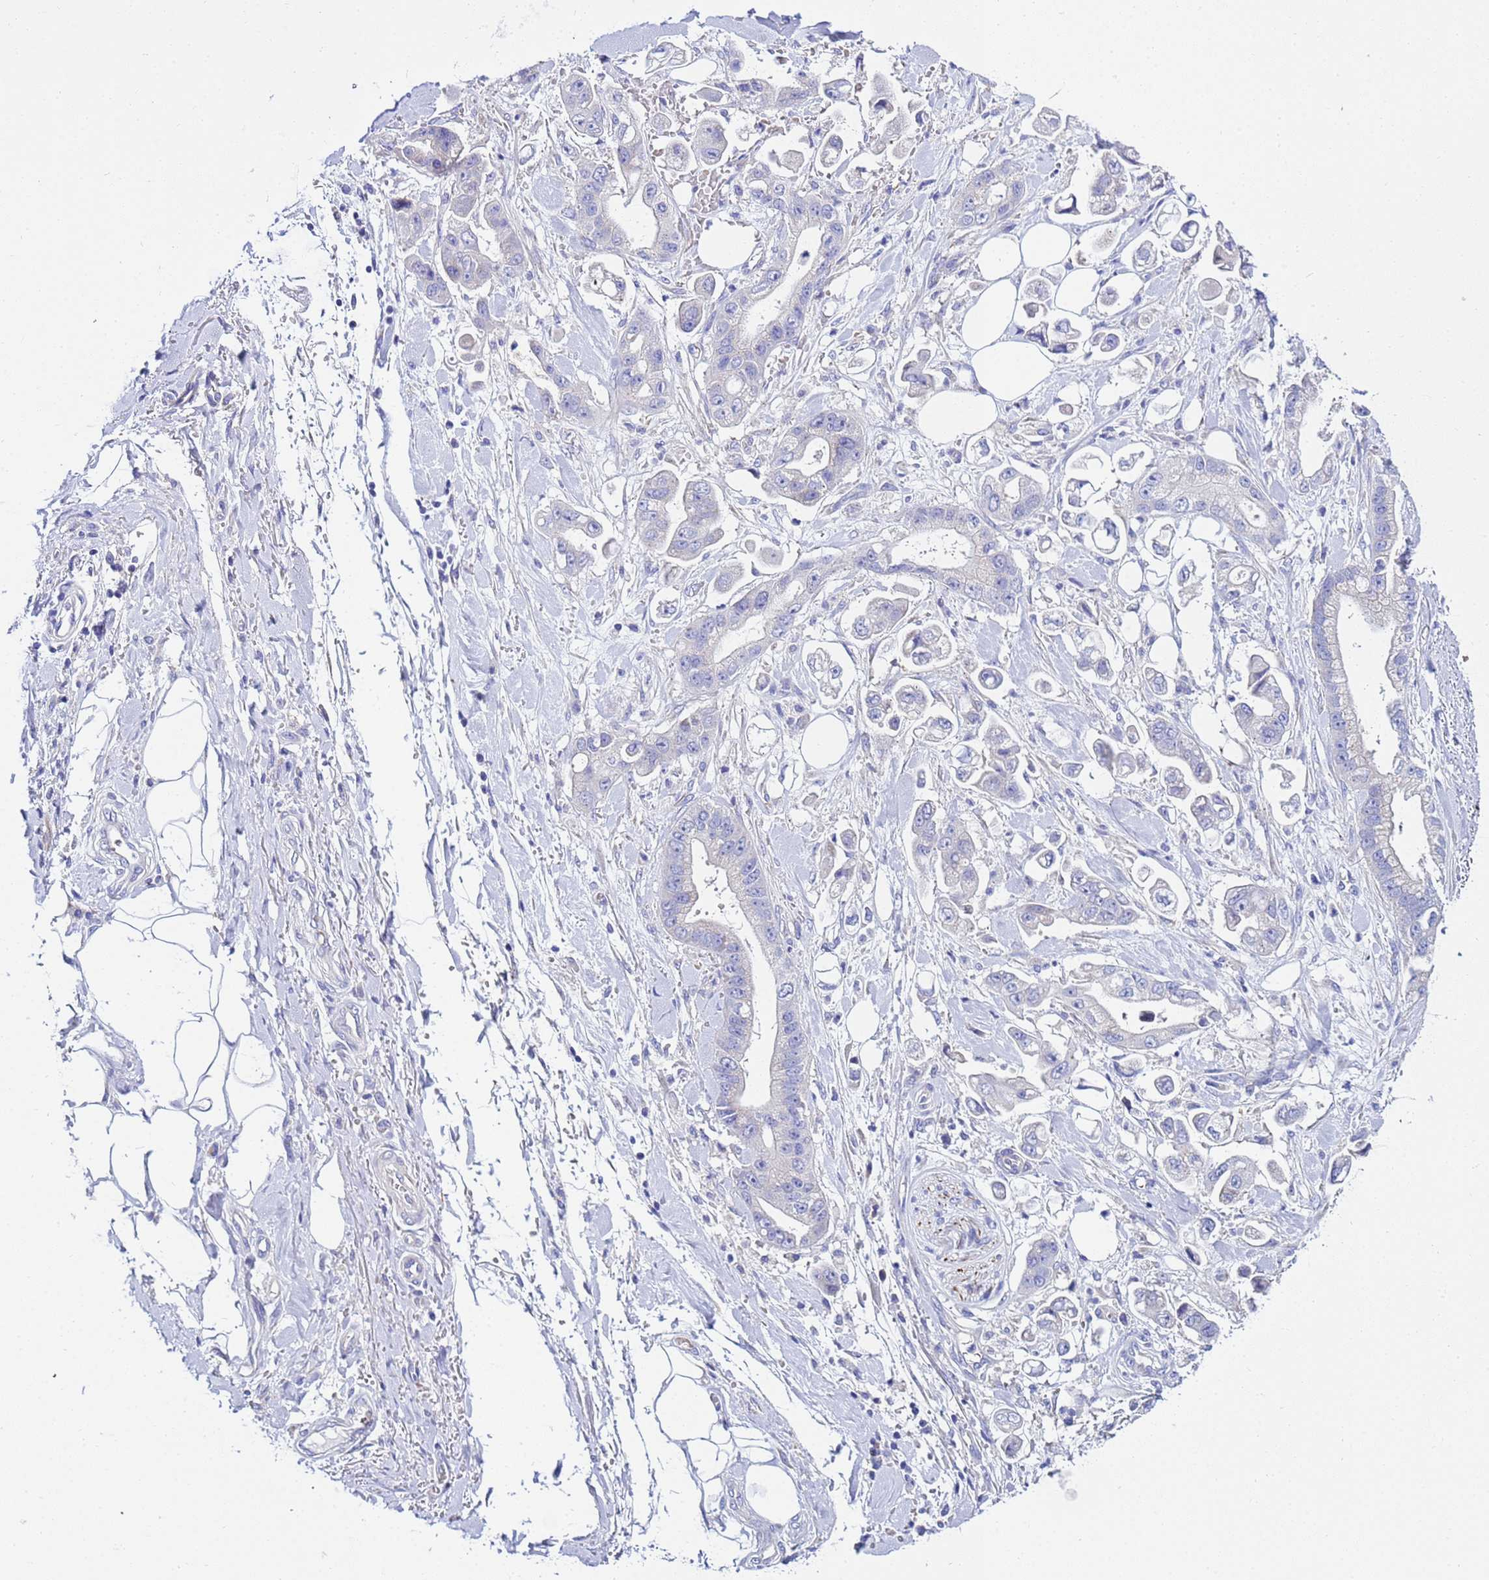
{"staining": {"intensity": "negative", "quantity": "none", "location": "none"}, "tissue": "stomach cancer", "cell_type": "Tumor cells", "image_type": "cancer", "snomed": [{"axis": "morphology", "description": "Adenocarcinoma, NOS"}, {"axis": "topography", "description": "Stomach"}], "caption": "A high-resolution photomicrograph shows IHC staining of stomach adenocarcinoma, which displays no significant expression in tumor cells. (Brightfield microscopy of DAB IHC at high magnification).", "gene": "USP18", "patient": {"sex": "male", "age": 62}}